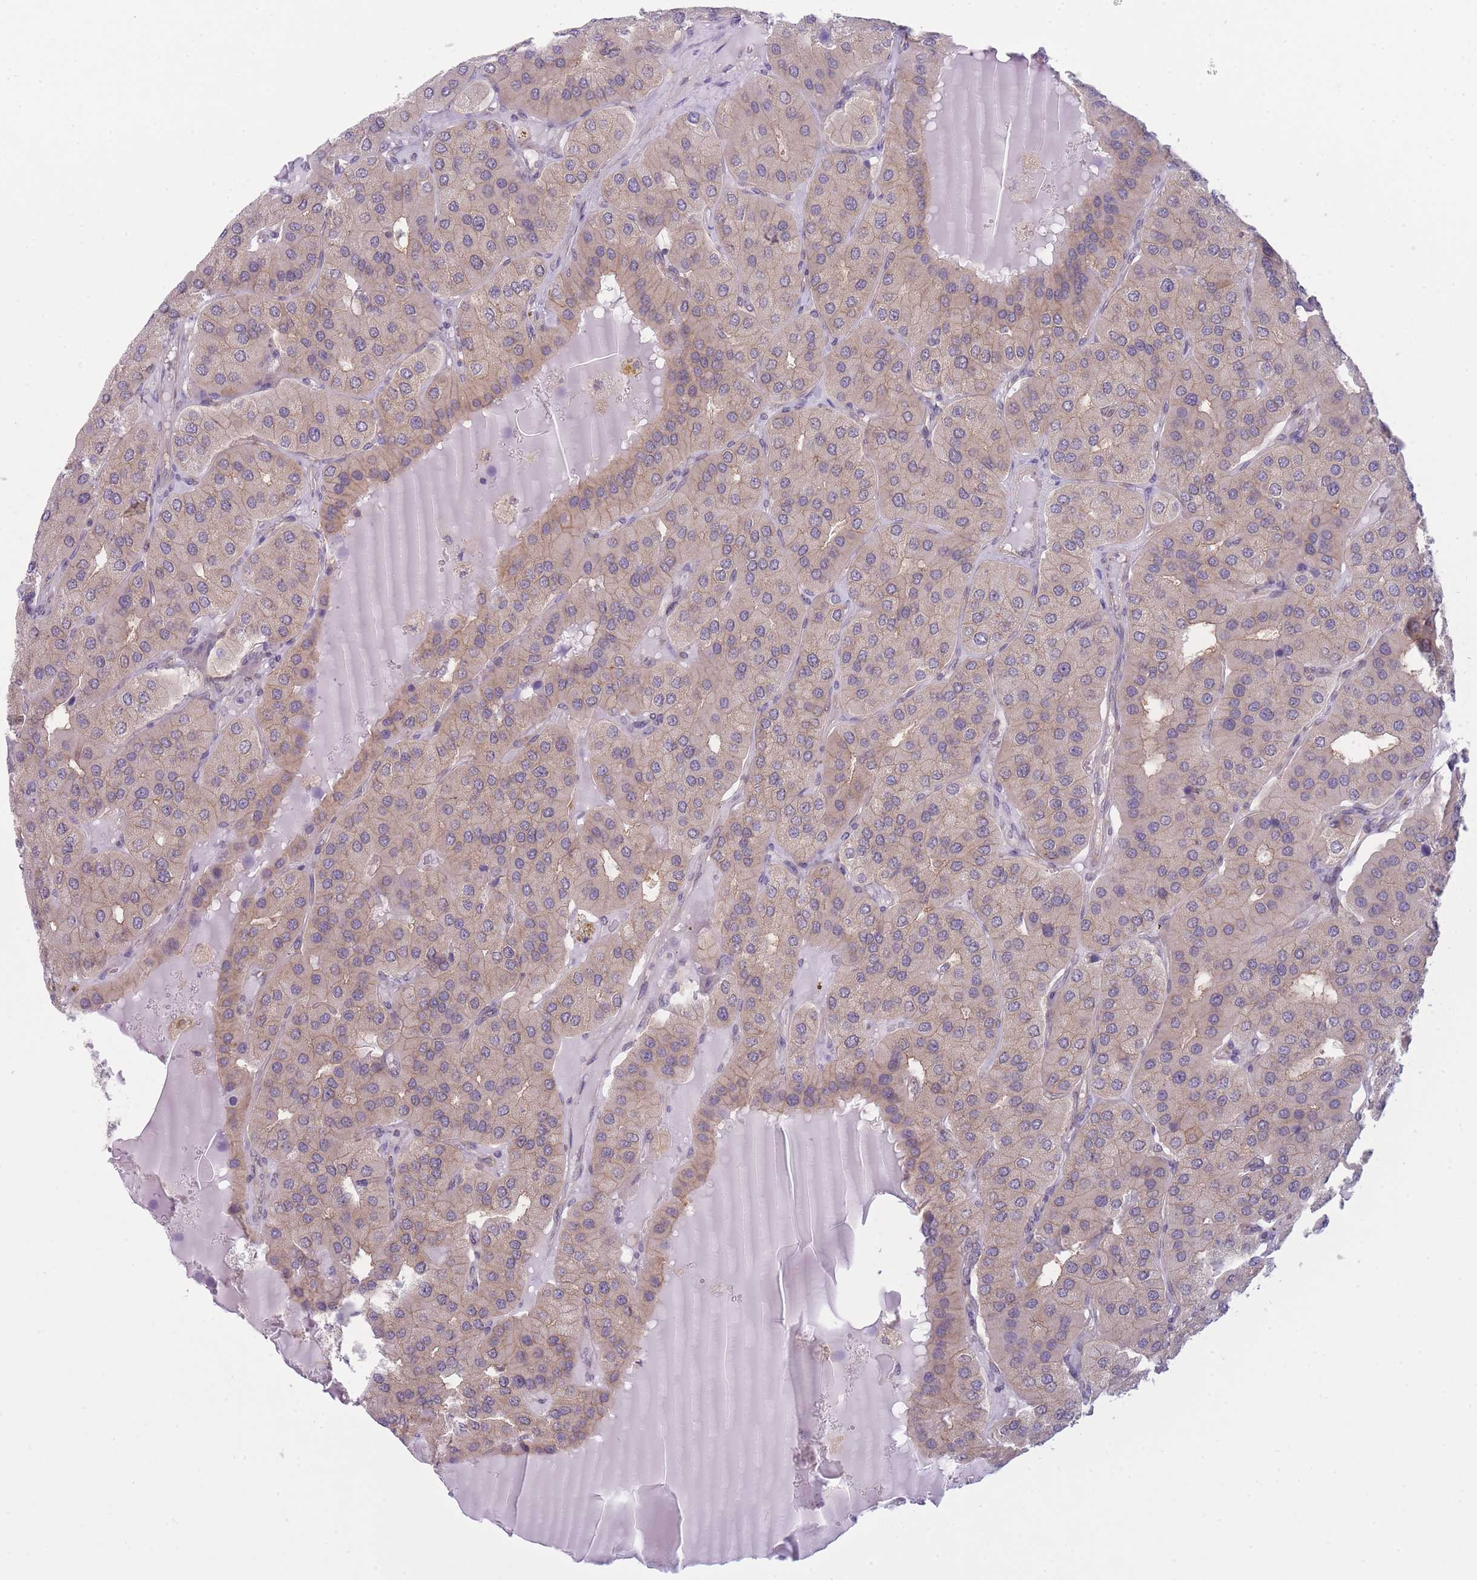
{"staining": {"intensity": "weak", "quantity": "<25%", "location": "cytoplasmic/membranous"}, "tissue": "parathyroid gland", "cell_type": "Glandular cells", "image_type": "normal", "snomed": [{"axis": "morphology", "description": "Normal tissue, NOS"}, {"axis": "morphology", "description": "Adenoma, NOS"}, {"axis": "topography", "description": "Parathyroid gland"}], "caption": "An immunohistochemistry image of unremarkable parathyroid gland is shown. There is no staining in glandular cells of parathyroid gland.", "gene": "PFDN6", "patient": {"sex": "female", "age": 86}}